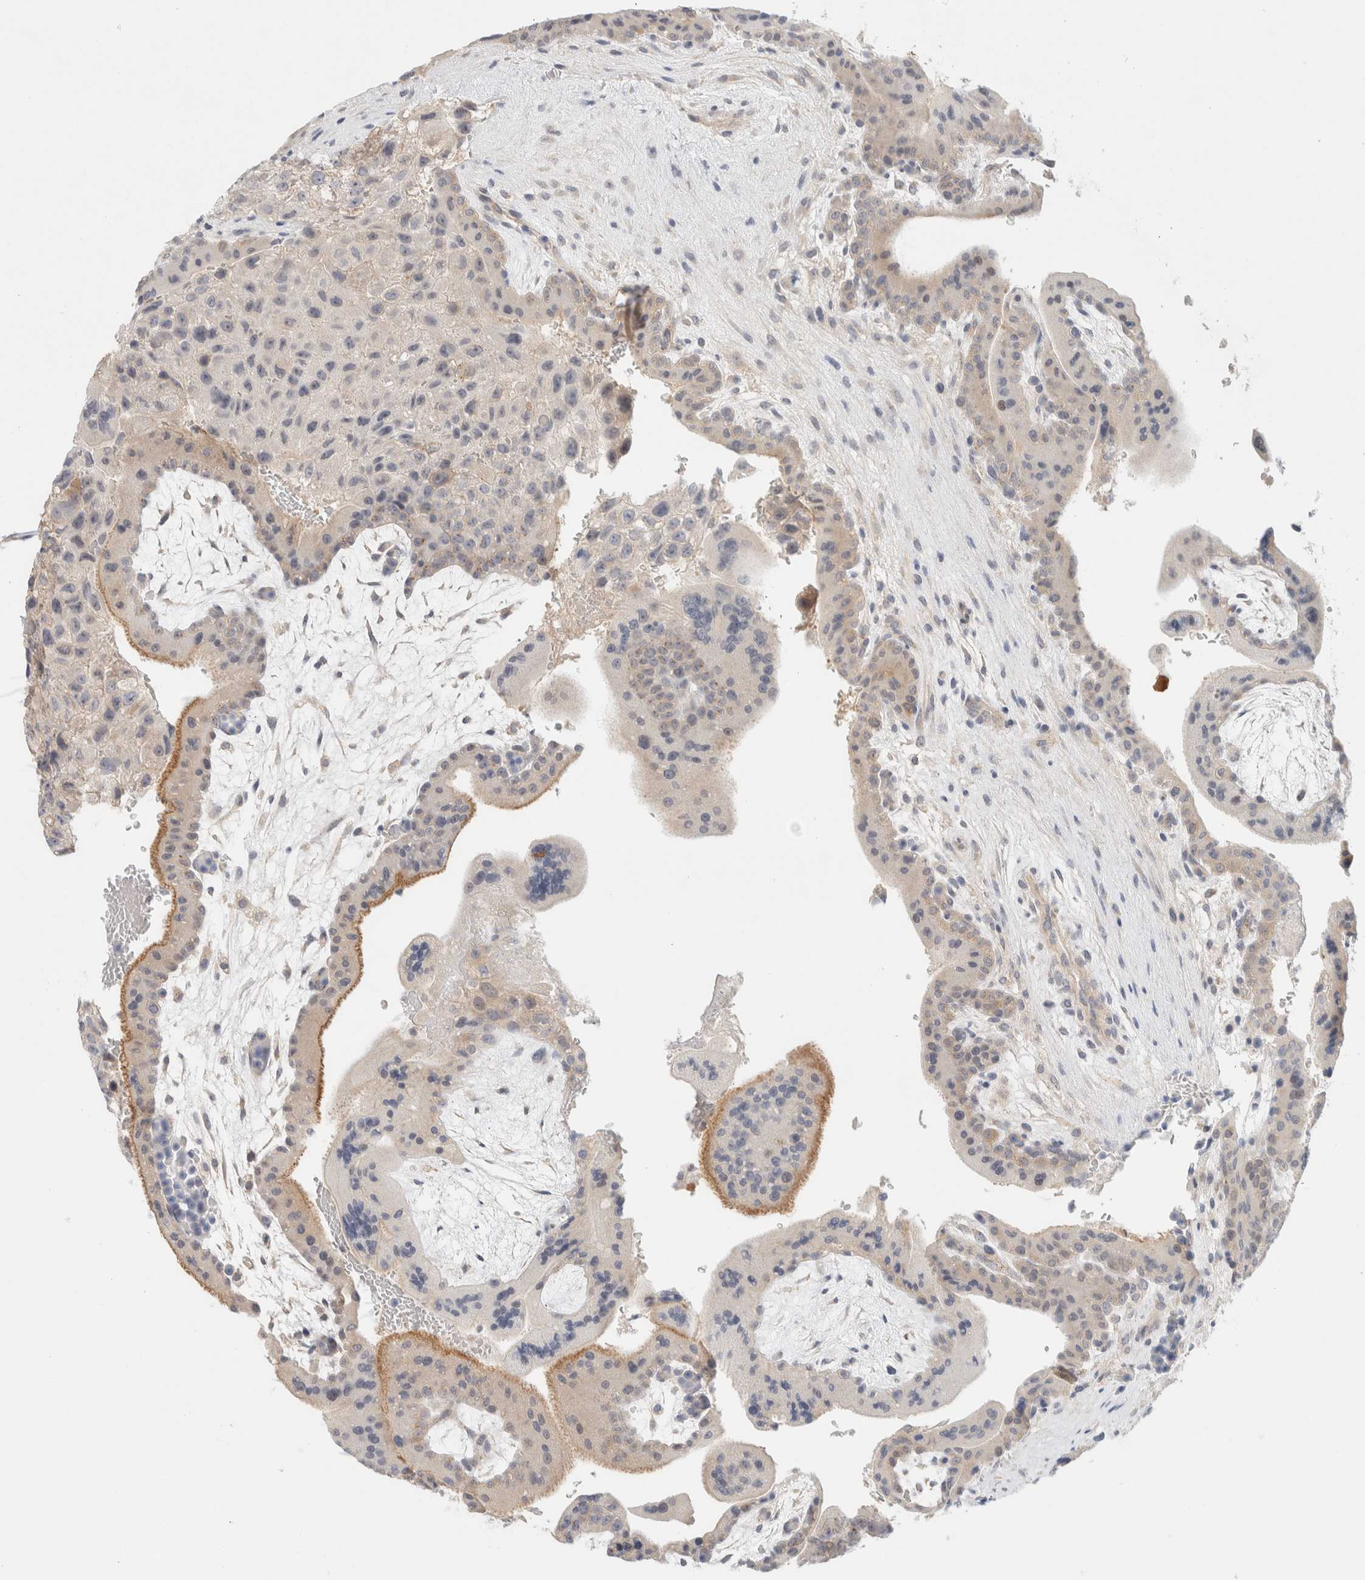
{"staining": {"intensity": "weak", "quantity": "25%-75%", "location": "cytoplasmic/membranous"}, "tissue": "placenta", "cell_type": "Decidual cells", "image_type": "normal", "snomed": [{"axis": "morphology", "description": "Normal tissue, NOS"}, {"axis": "topography", "description": "Placenta"}], "caption": "High-power microscopy captured an IHC histopathology image of unremarkable placenta, revealing weak cytoplasmic/membranous positivity in about 25%-75% of decidual cells.", "gene": "SDR16C5", "patient": {"sex": "female", "age": 35}}